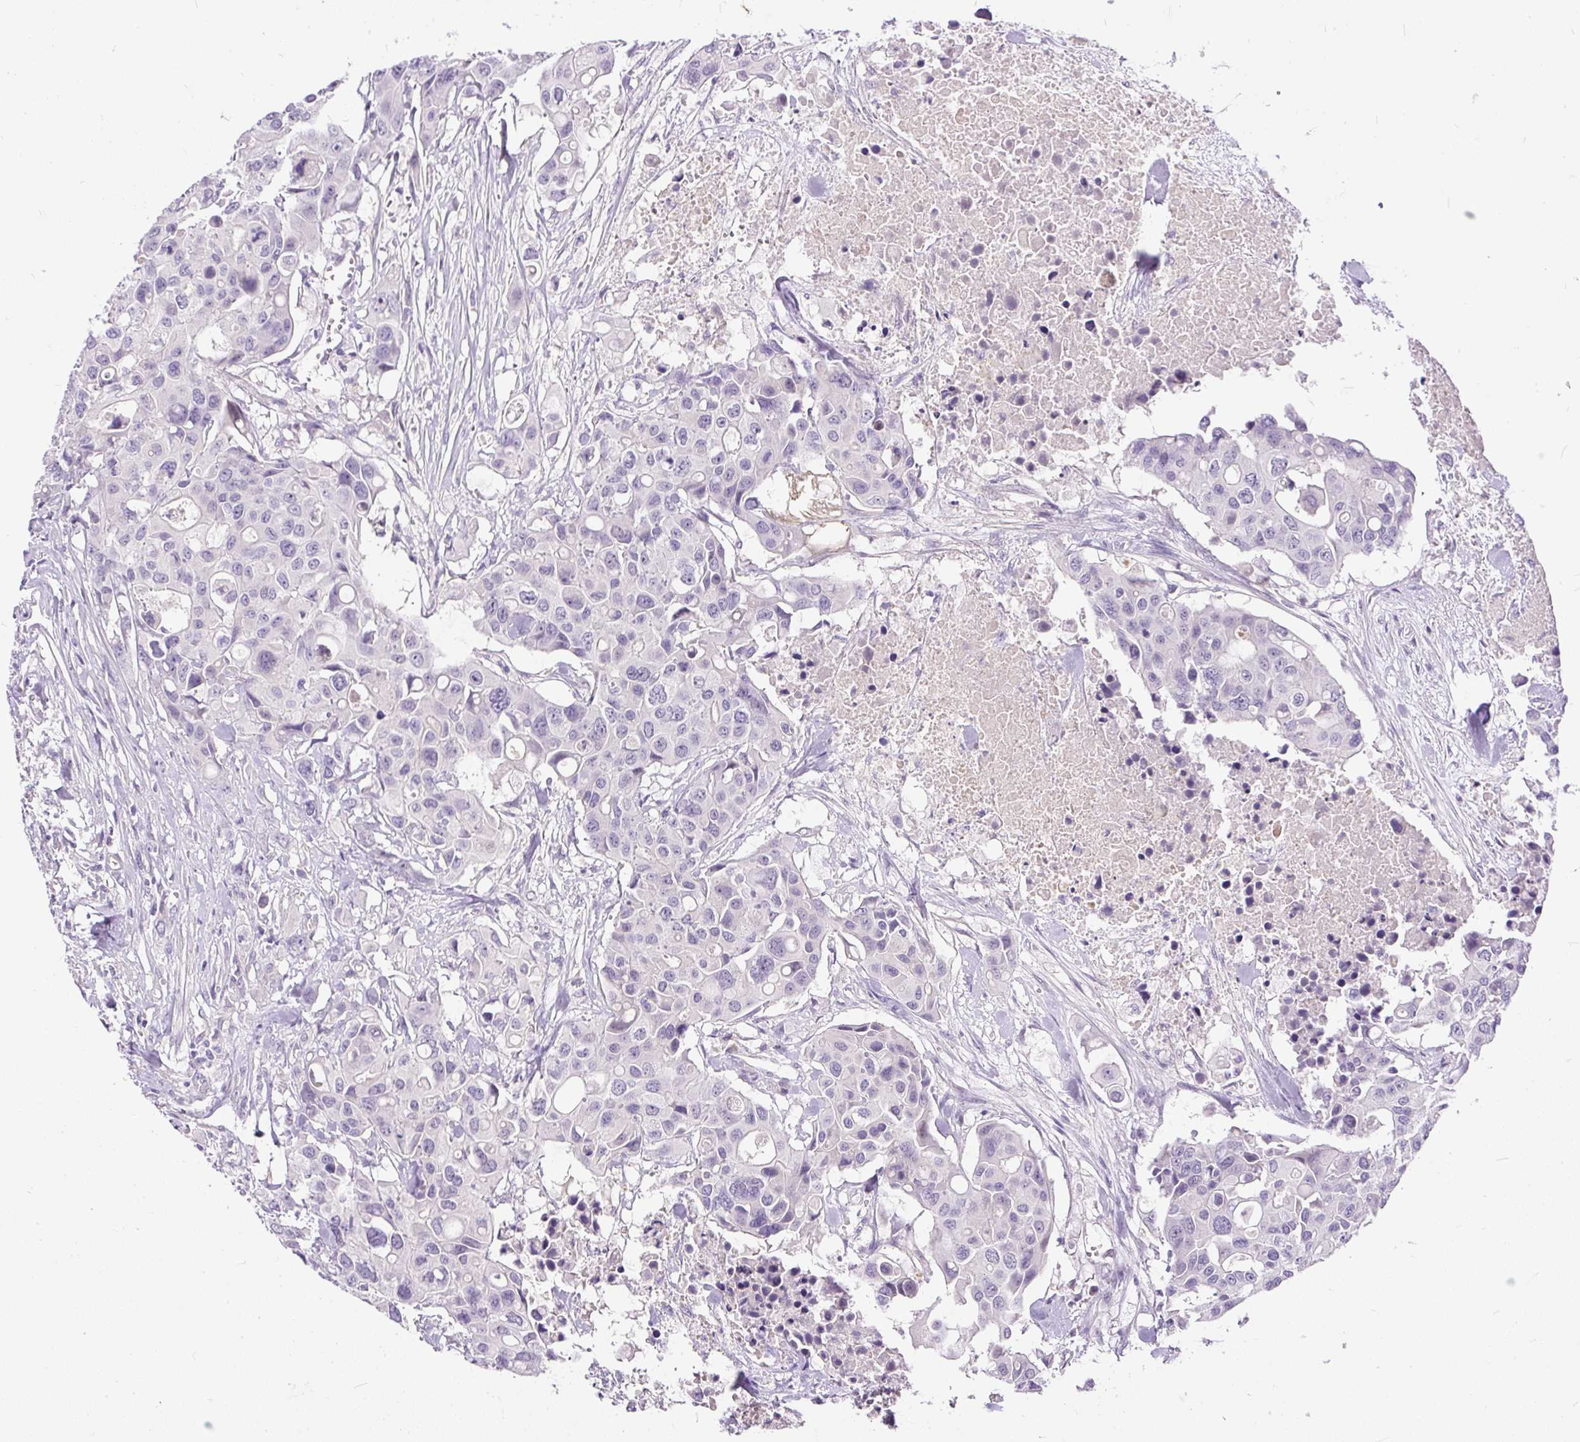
{"staining": {"intensity": "negative", "quantity": "none", "location": "none"}, "tissue": "colorectal cancer", "cell_type": "Tumor cells", "image_type": "cancer", "snomed": [{"axis": "morphology", "description": "Adenocarcinoma, NOS"}, {"axis": "topography", "description": "Colon"}], "caption": "Immunohistochemistry of adenocarcinoma (colorectal) exhibits no staining in tumor cells.", "gene": "KRTAP20-3", "patient": {"sex": "male", "age": 77}}